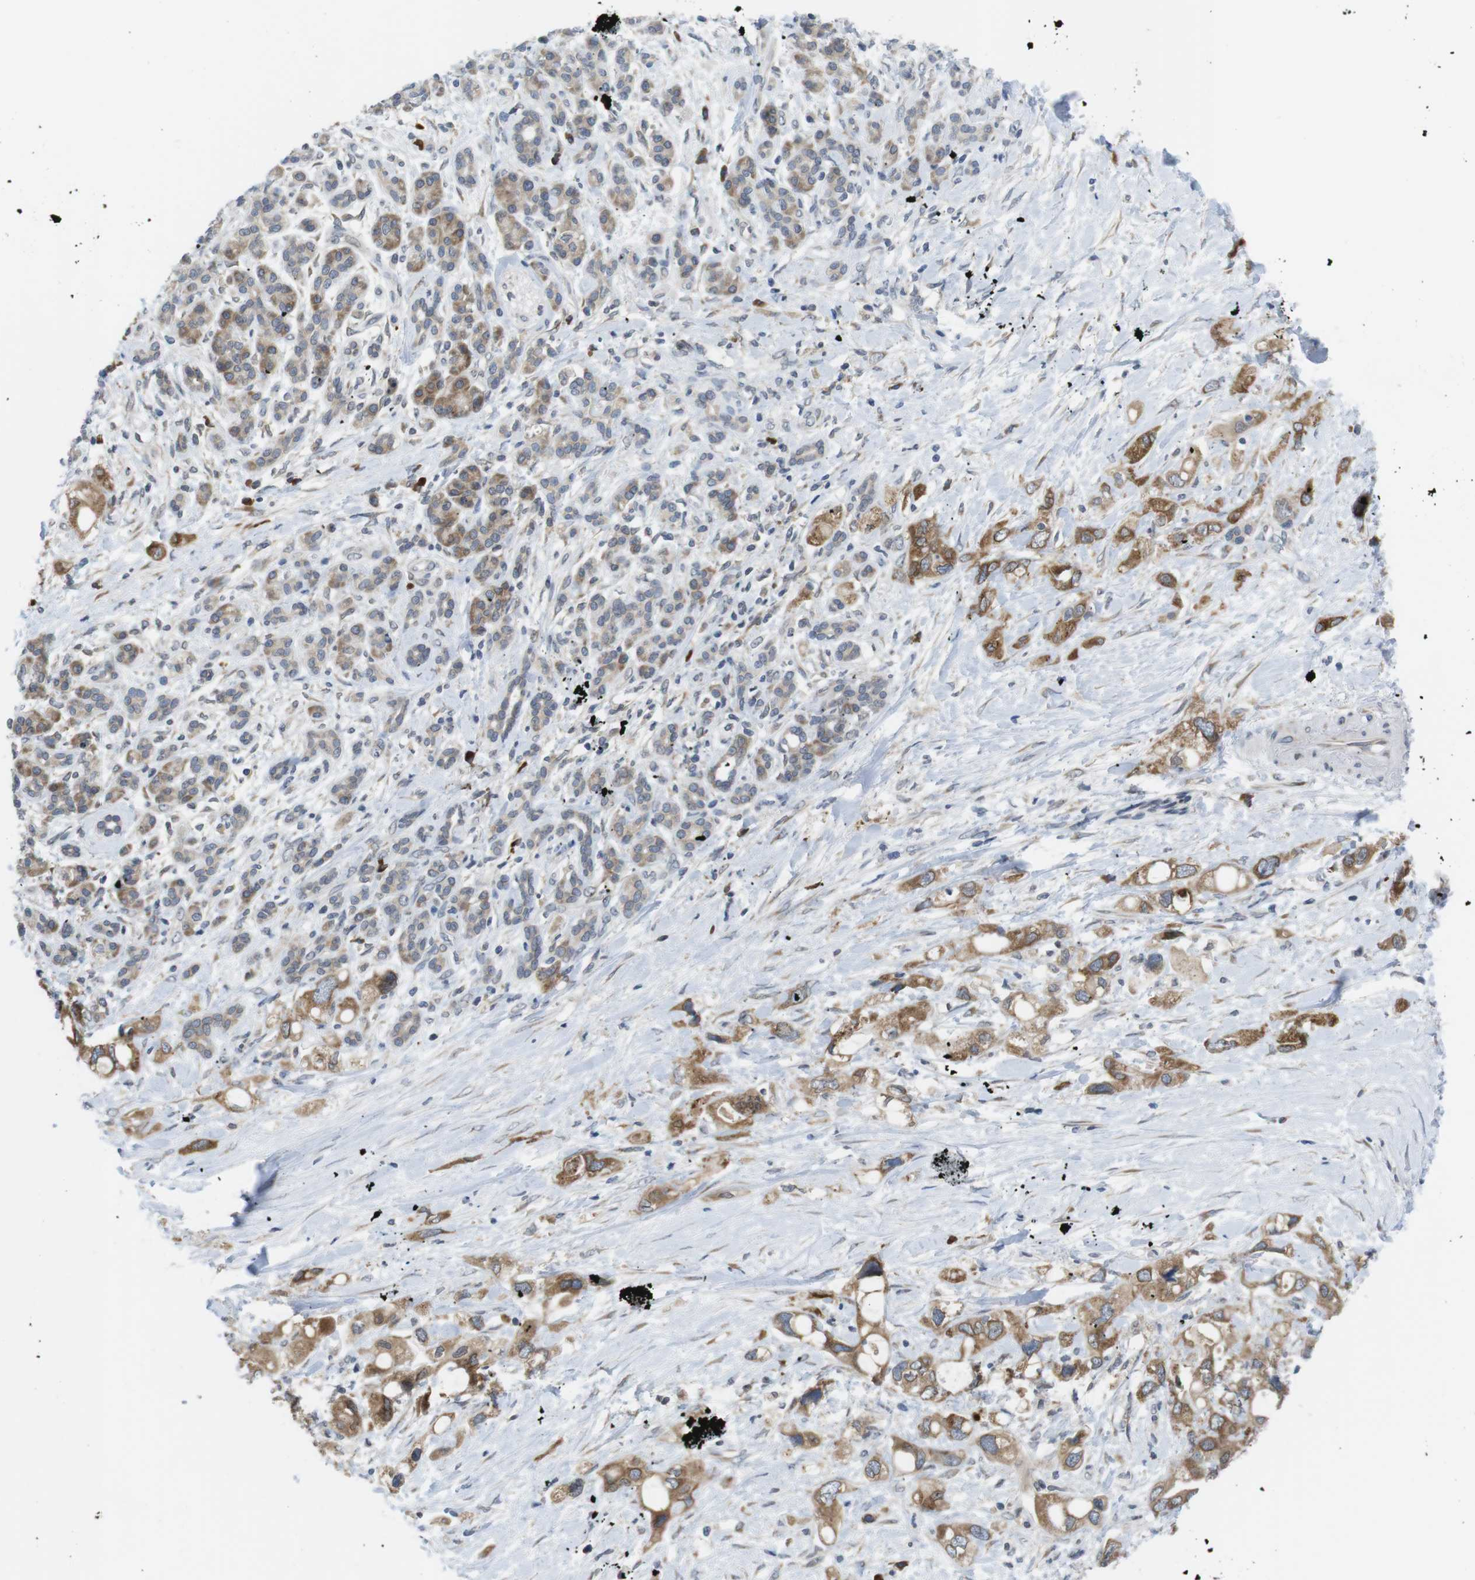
{"staining": {"intensity": "moderate", "quantity": ">75%", "location": "cytoplasmic/membranous"}, "tissue": "pancreatic cancer", "cell_type": "Tumor cells", "image_type": "cancer", "snomed": [{"axis": "morphology", "description": "Adenocarcinoma, NOS"}, {"axis": "topography", "description": "Pancreas"}], "caption": "This photomicrograph demonstrates pancreatic adenocarcinoma stained with IHC to label a protein in brown. The cytoplasmic/membranous of tumor cells show moderate positivity for the protein. Nuclei are counter-stained blue.", "gene": "ERGIC3", "patient": {"sex": "female", "age": 56}}